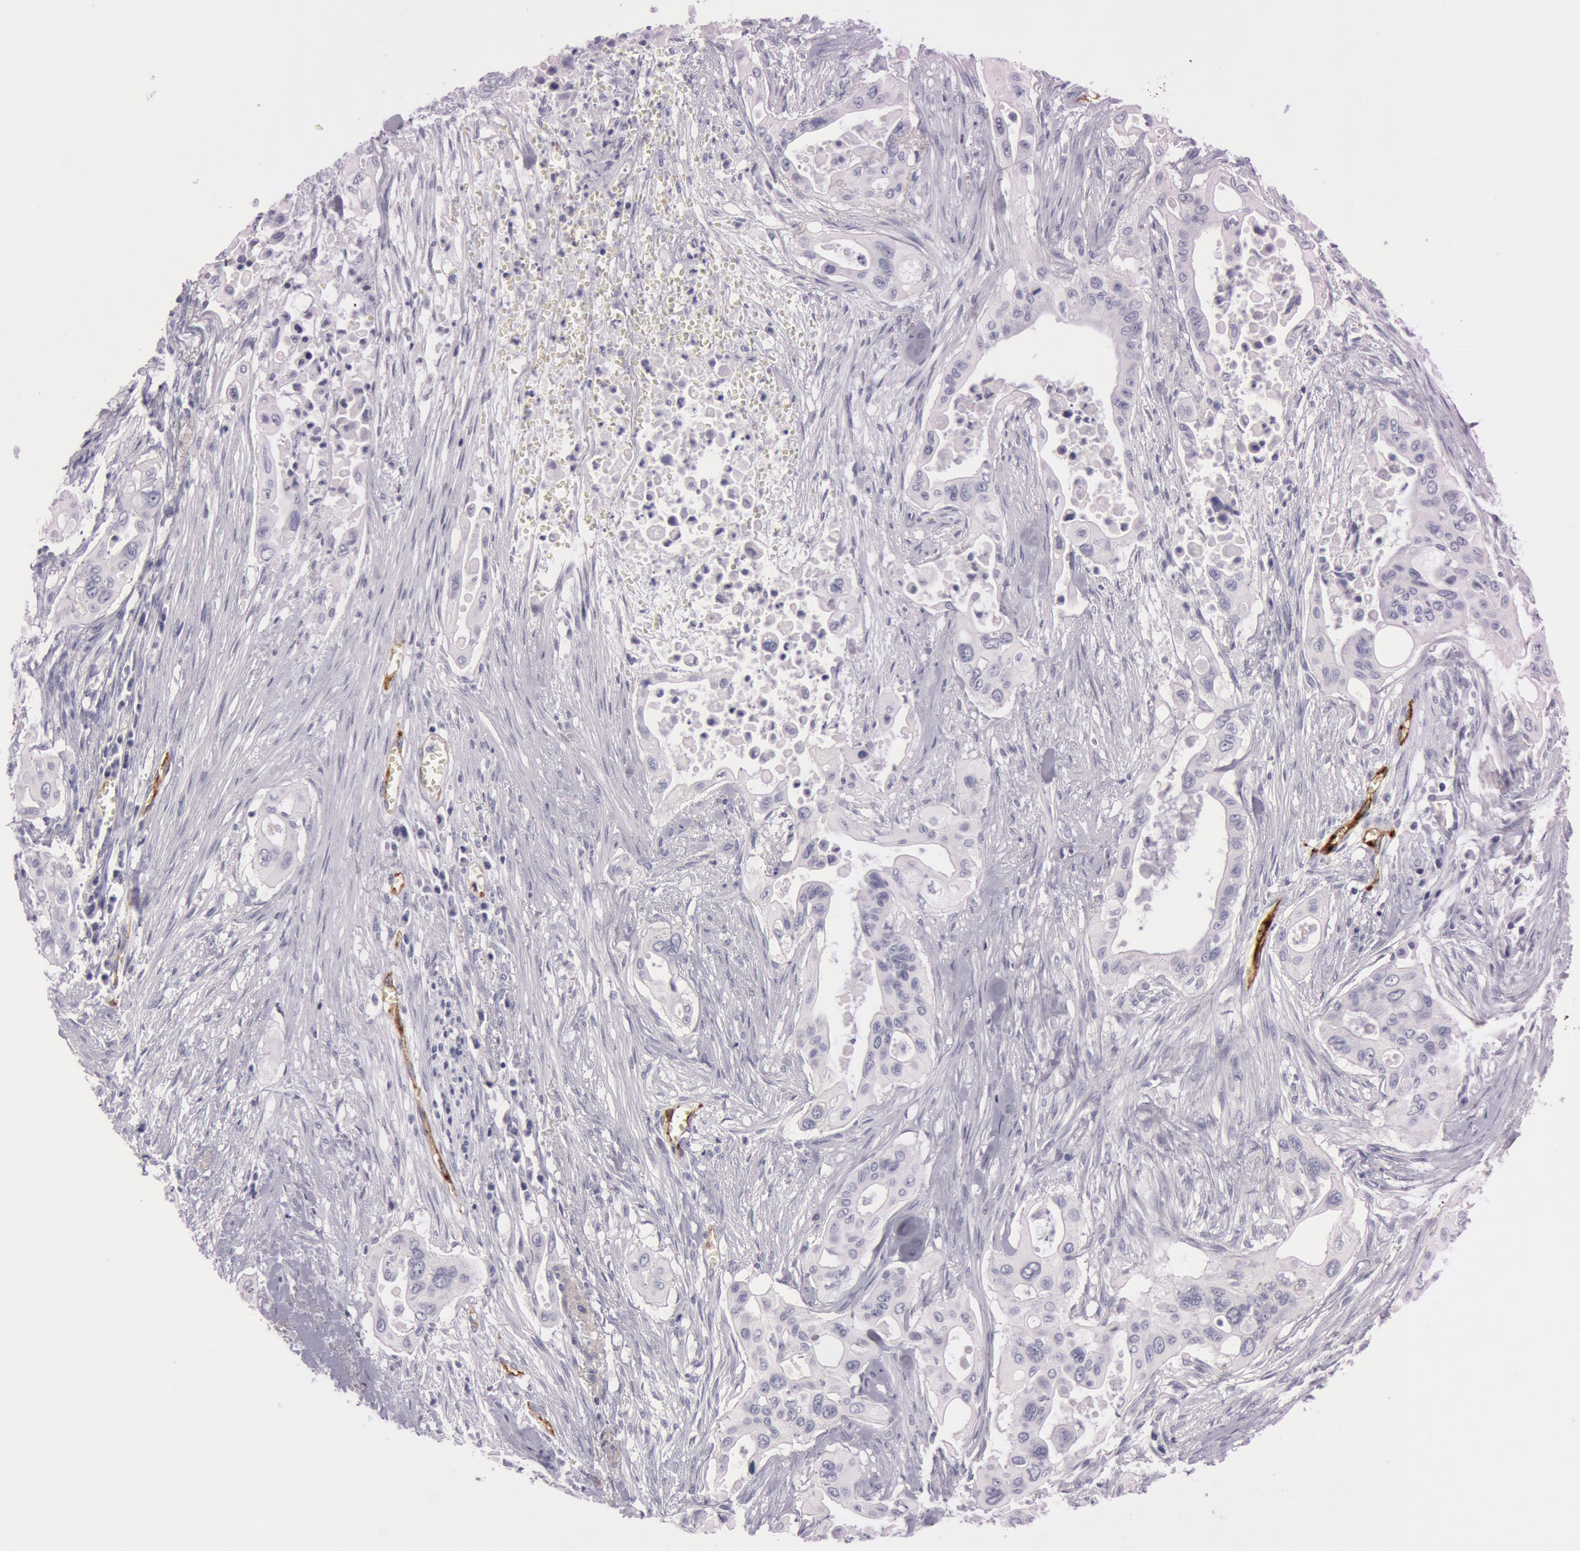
{"staining": {"intensity": "negative", "quantity": "none", "location": "none"}, "tissue": "pancreatic cancer", "cell_type": "Tumor cells", "image_type": "cancer", "snomed": [{"axis": "morphology", "description": "Adenocarcinoma, NOS"}, {"axis": "topography", "description": "Pancreas"}], "caption": "IHC image of neoplastic tissue: pancreatic adenocarcinoma stained with DAB (3,3'-diaminobenzidine) shows no significant protein positivity in tumor cells.", "gene": "FOLH1", "patient": {"sex": "male", "age": 77}}